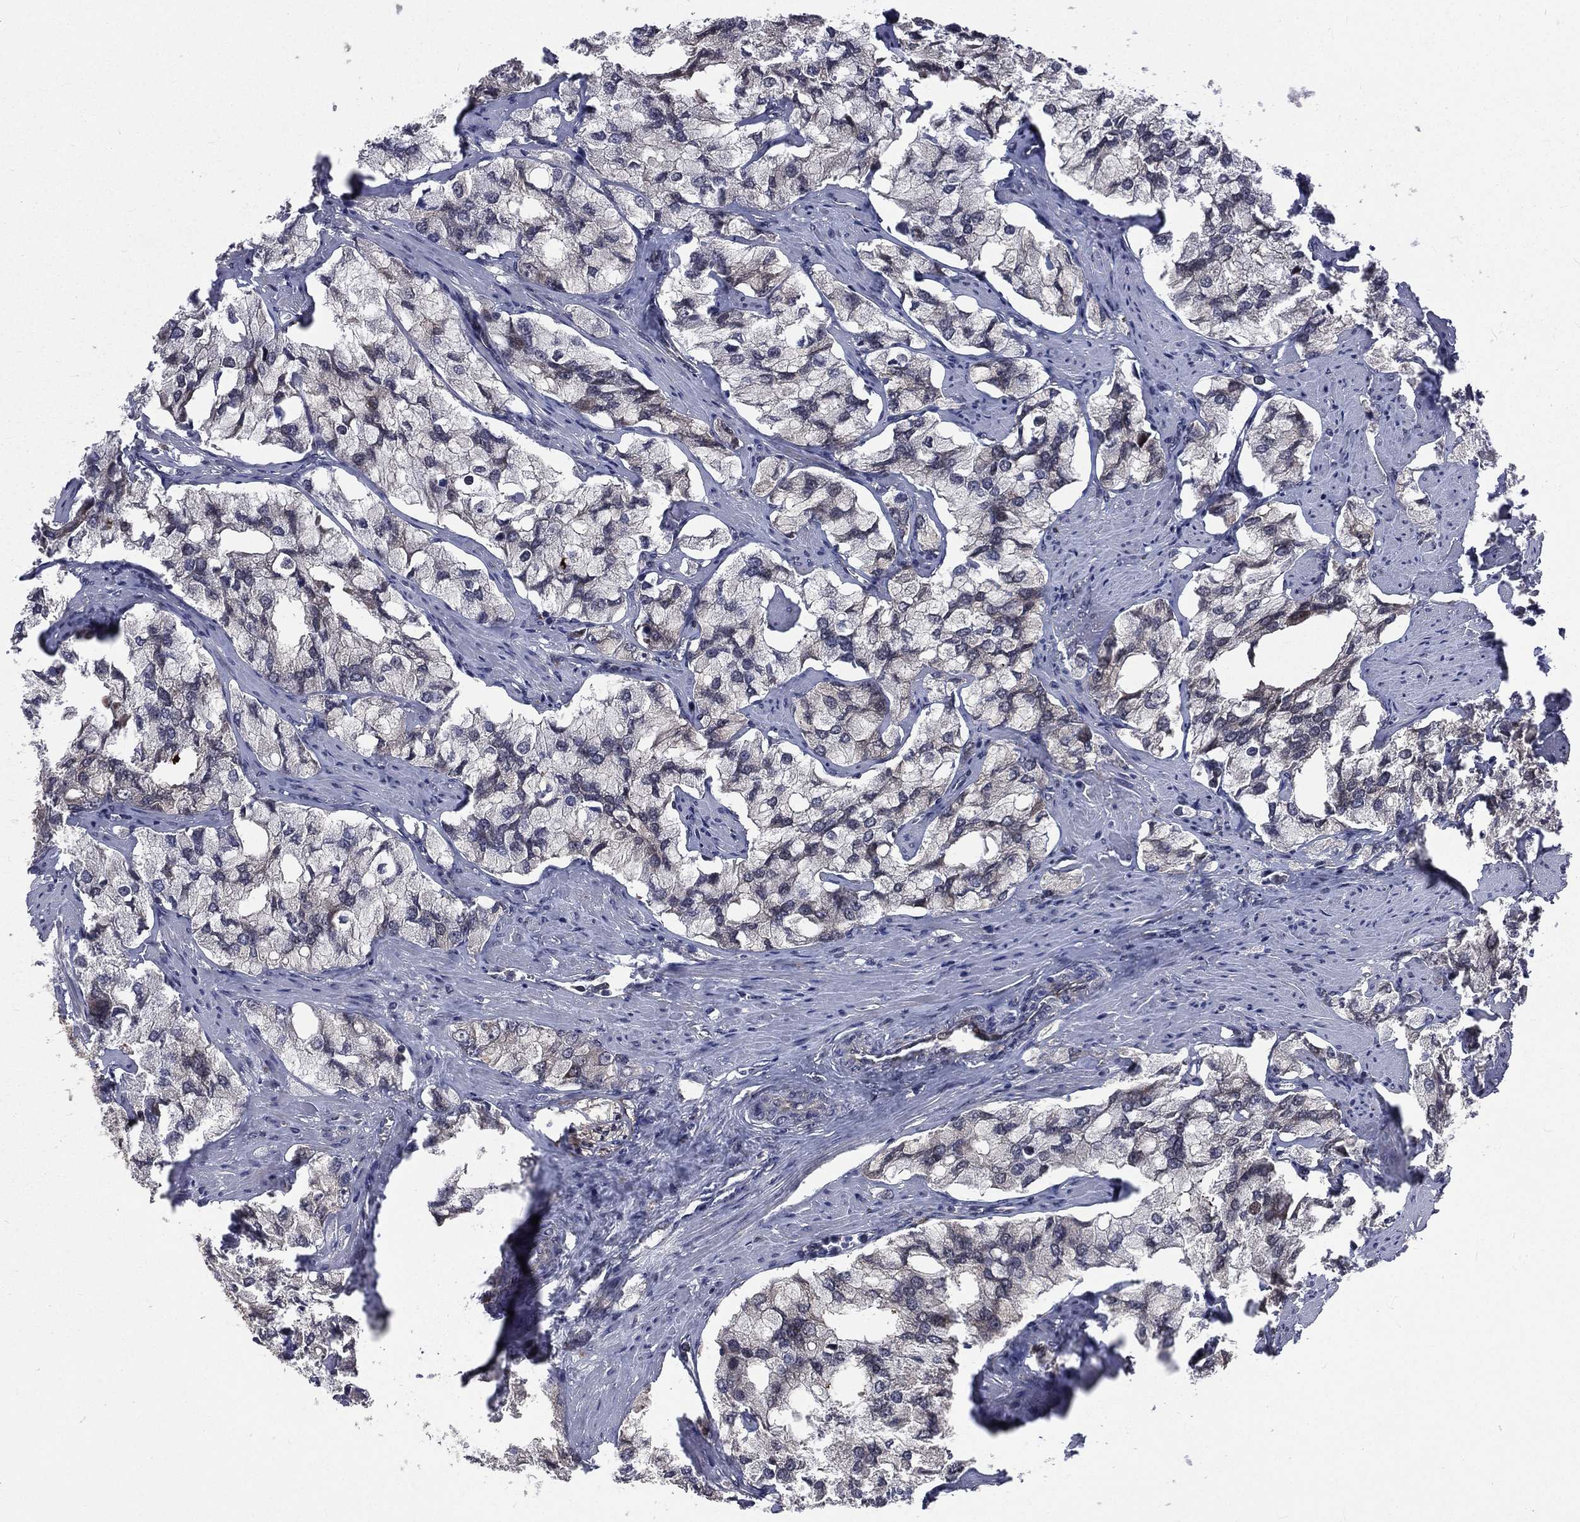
{"staining": {"intensity": "negative", "quantity": "none", "location": "none"}, "tissue": "prostate cancer", "cell_type": "Tumor cells", "image_type": "cancer", "snomed": [{"axis": "morphology", "description": "Adenocarcinoma, NOS"}, {"axis": "topography", "description": "Prostate and seminal vesicle, NOS"}, {"axis": "topography", "description": "Prostate"}], "caption": "Photomicrograph shows no protein positivity in tumor cells of prostate adenocarcinoma tissue.", "gene": "ARL3", "patient": {"sex": "male", "age": 64}}